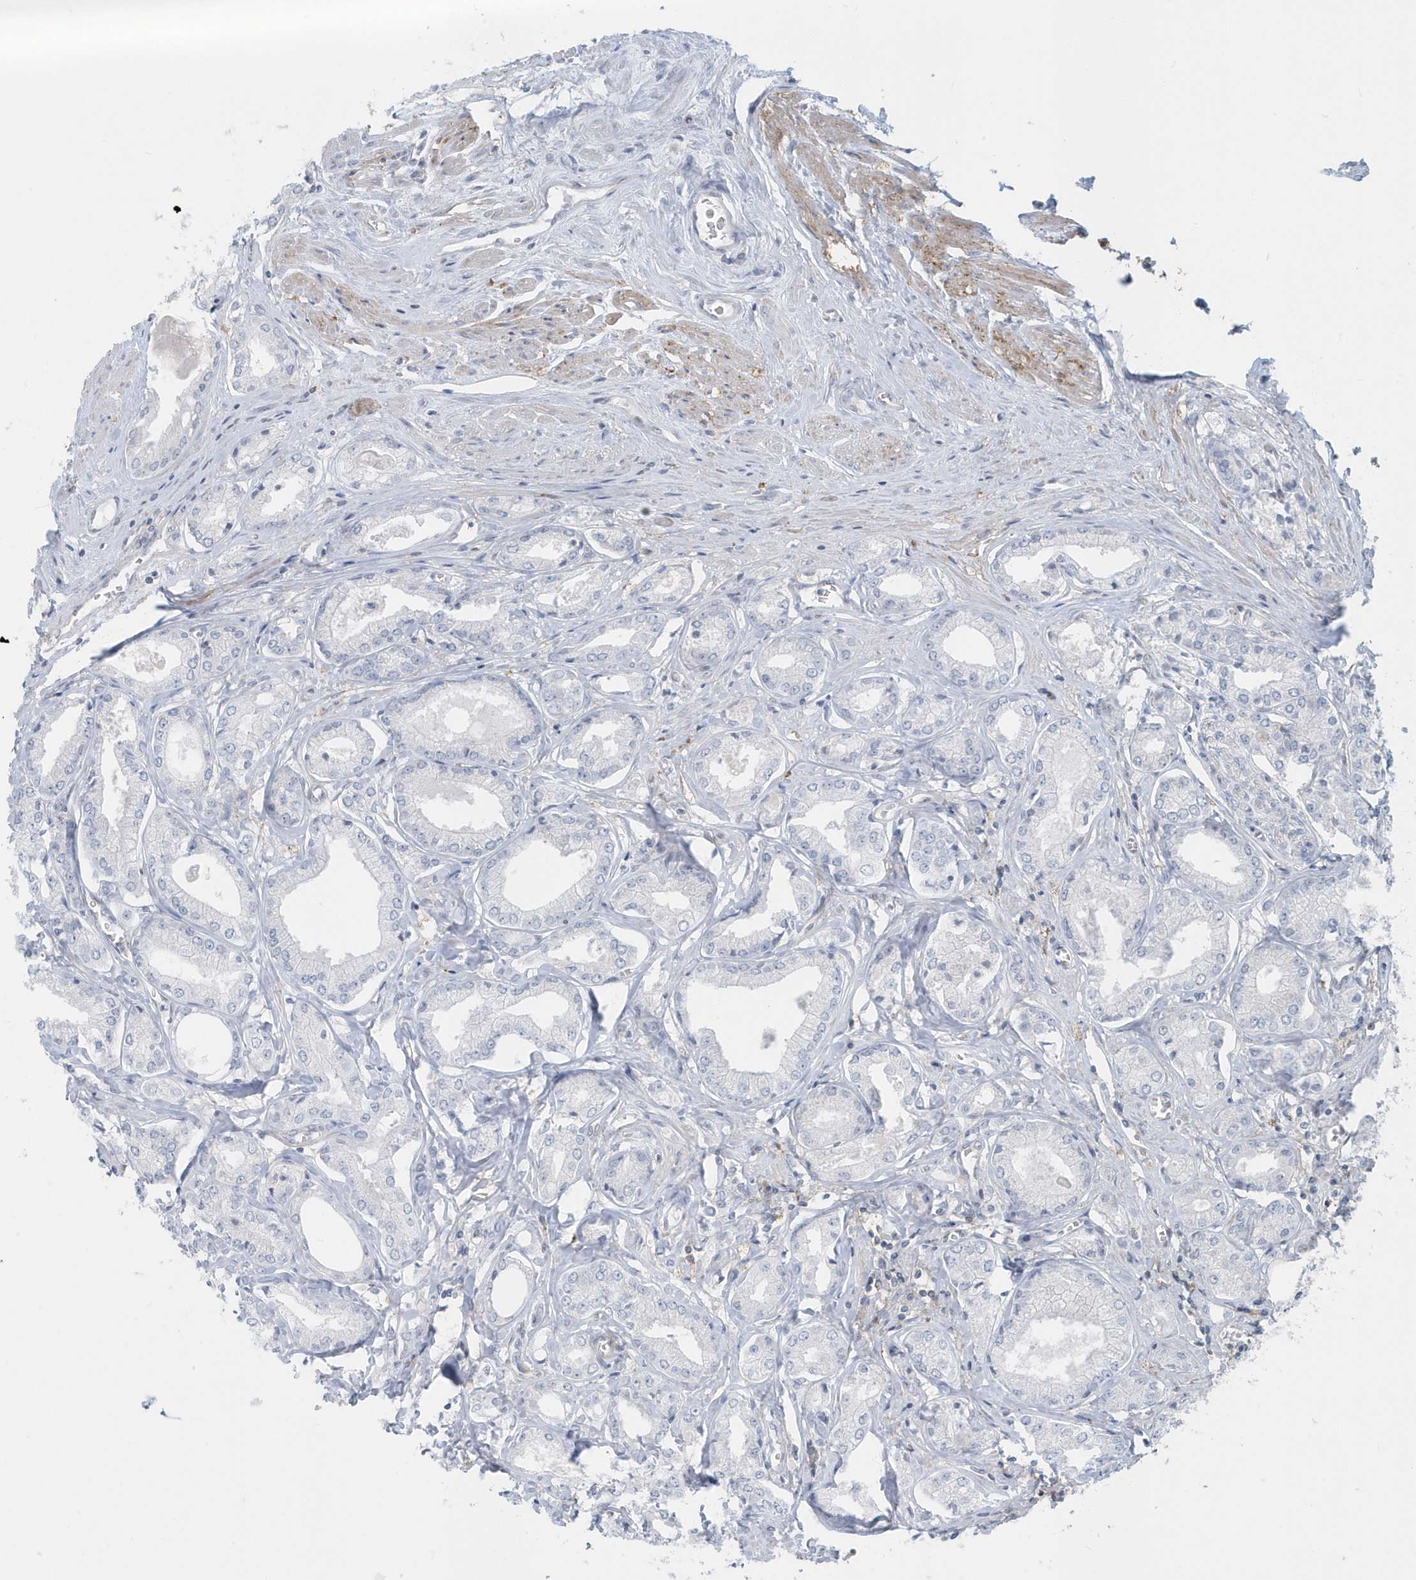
{"staining": {"intensity": "negative", "quantity": "none", "location": "none"}, "tissue": "prostate cancer", "cell_type": "Tumor cells", "image_type": "cancer", "snomed": [{"axis": "morphology", "description": "Adenocarcinoma, Low grade"}, {"axis": "topography", "description": "Prostate"}], "caption": "Adenocarcinoma (low-grade) (prostate) stained for a protein using immunohistochemistry demonstrates no staining tumor cells.", "gene": "CACNB2", "patient": {"sex": "male", "age": 60}}